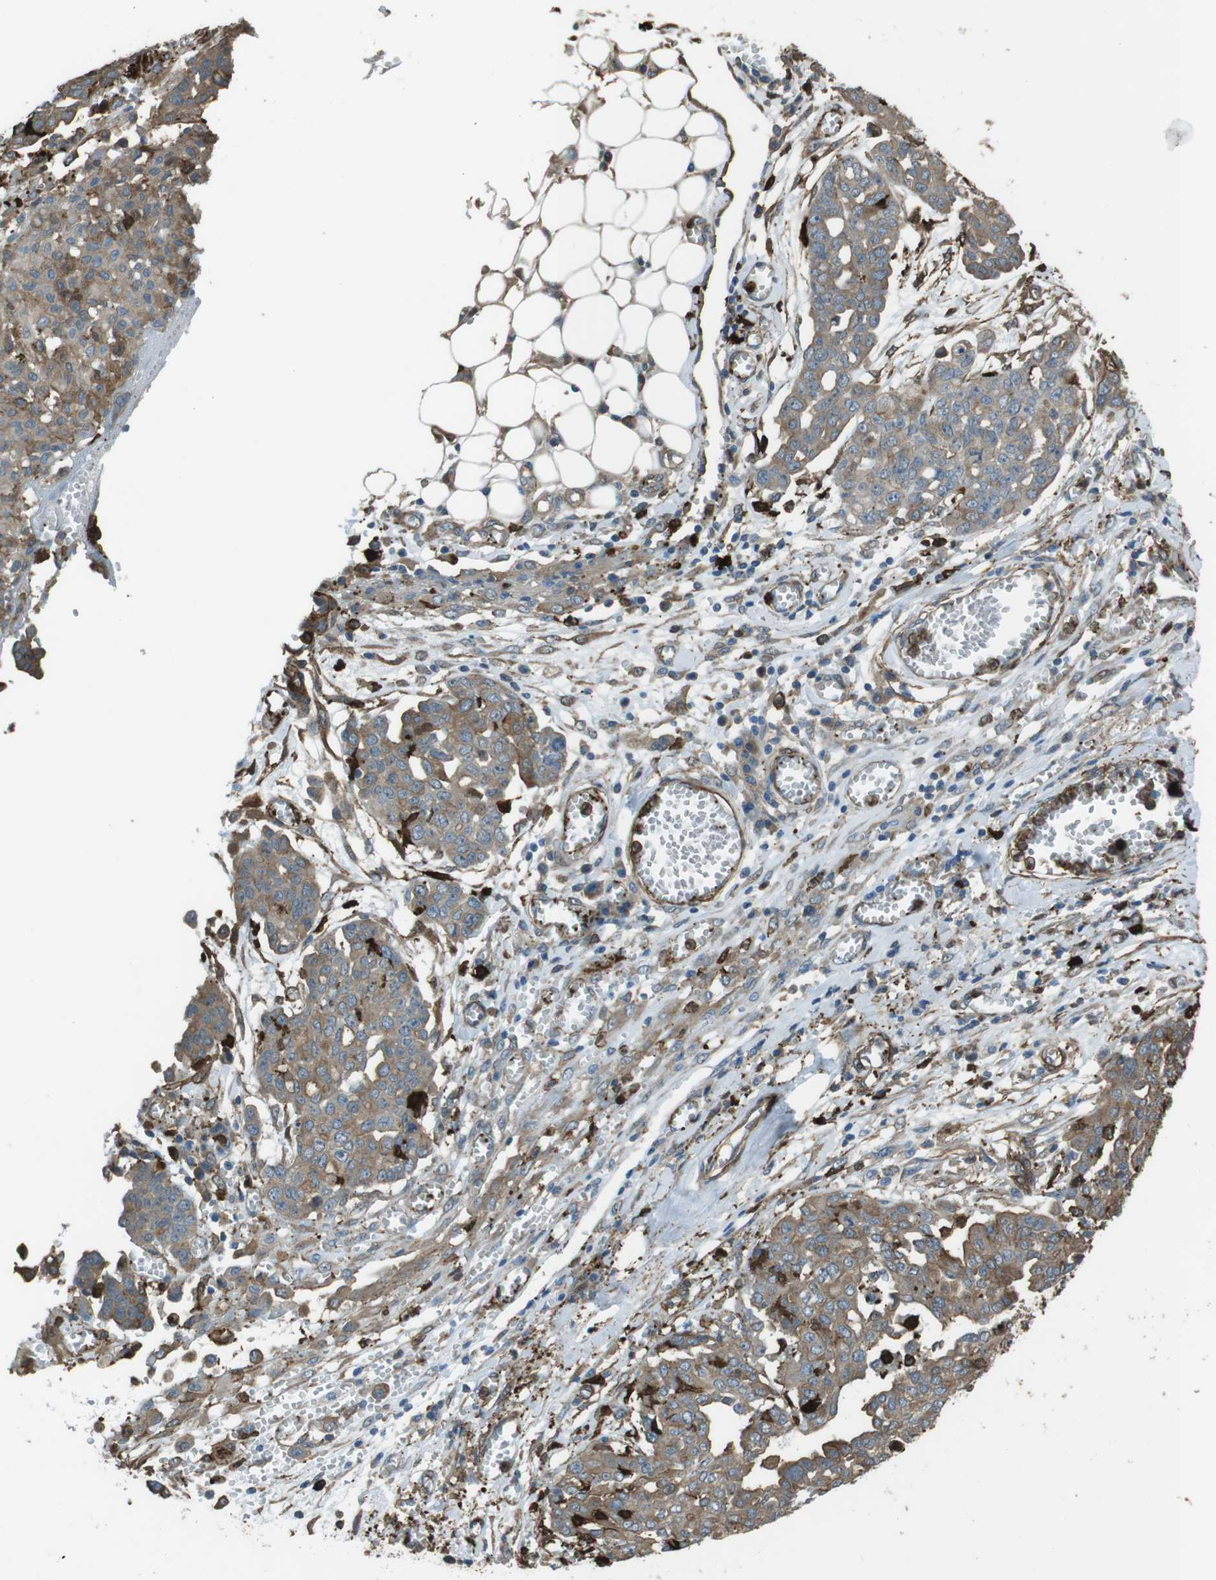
{"staining": {"intensity": "moderate", "quantity": ">75%", "location": "cytoplasmic/membranous"}, "tissue": "ovarian cancer", "cell_type": "Tumor cells", "image_type": "cancer", "snomed": [{"axis": "morphology", "description": "Cystadenocarcinoma, serous, NOS"}, {"axis": "topography", "description": "Soft tissue"}, {"axis": "topography", "description": "Ovary"}], "caption": "The photomicrograph demonstrates a brown stain indicating the presence of a protein in the cytoplasmic/membranous of tumor cells in ovarian cancer.", "gene": "SFT2D1", "patient": {"sex": "female", "age": 57}}